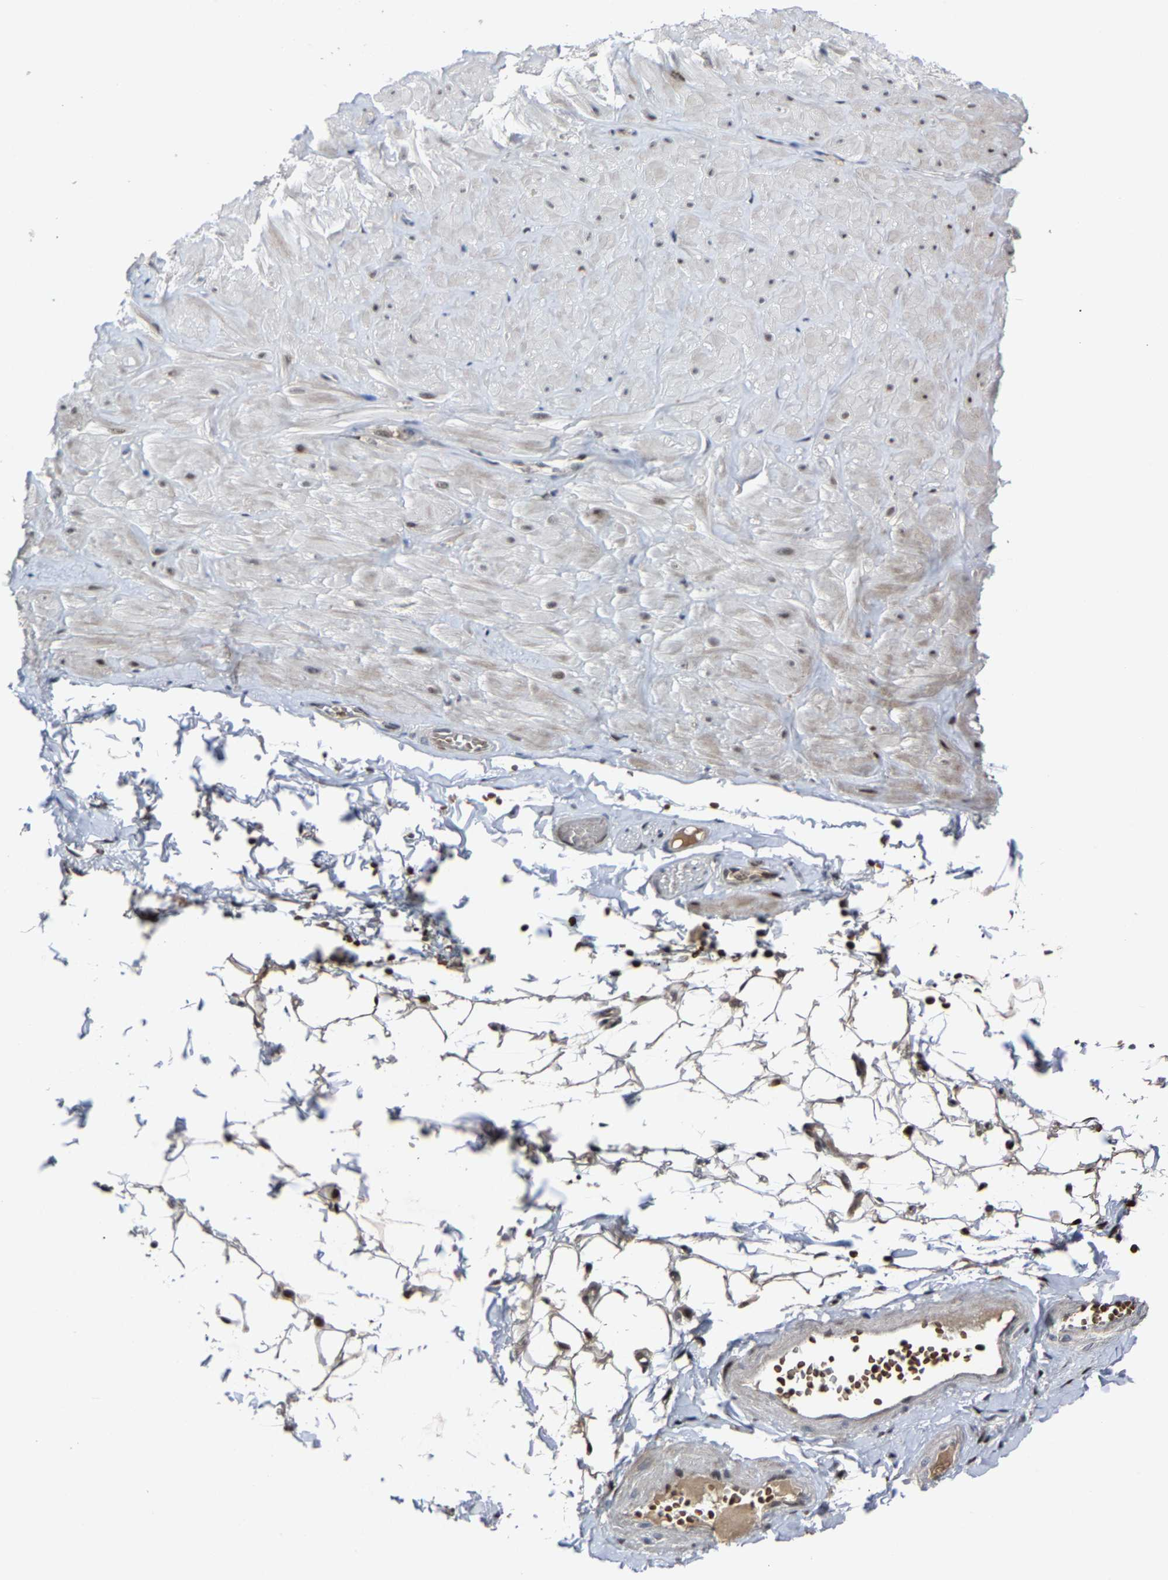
{"staining": {"intensity": "moderate", "quantity": "<25%", "location": "cytoplasmic/membranous"}, "tissue": "adipose tissue", "cell_type": "Adipocytes", "image_type": "normal", "snomed": [{"axis": "morphology", "description": "Normal tissue, NOS"}, {"axis": "topography", "description": "Adipose tissue"}, {"axis": "topography", "description": "Vascular tissue"}, {"axis": "topography", "description": "Peripheral nerve tissue"}], "caption": "Immunohistochemistry image of normal adipose tissue: adipose tissue stained using IHC shows low levels of moderate protein expression localized specifically in the cytoplasmic/membranous of adipocytes, appearing as a cytoplasmic/membranous brown color.", "gene": "LSM8", "patient": {"sex": "male", "age": 25}}